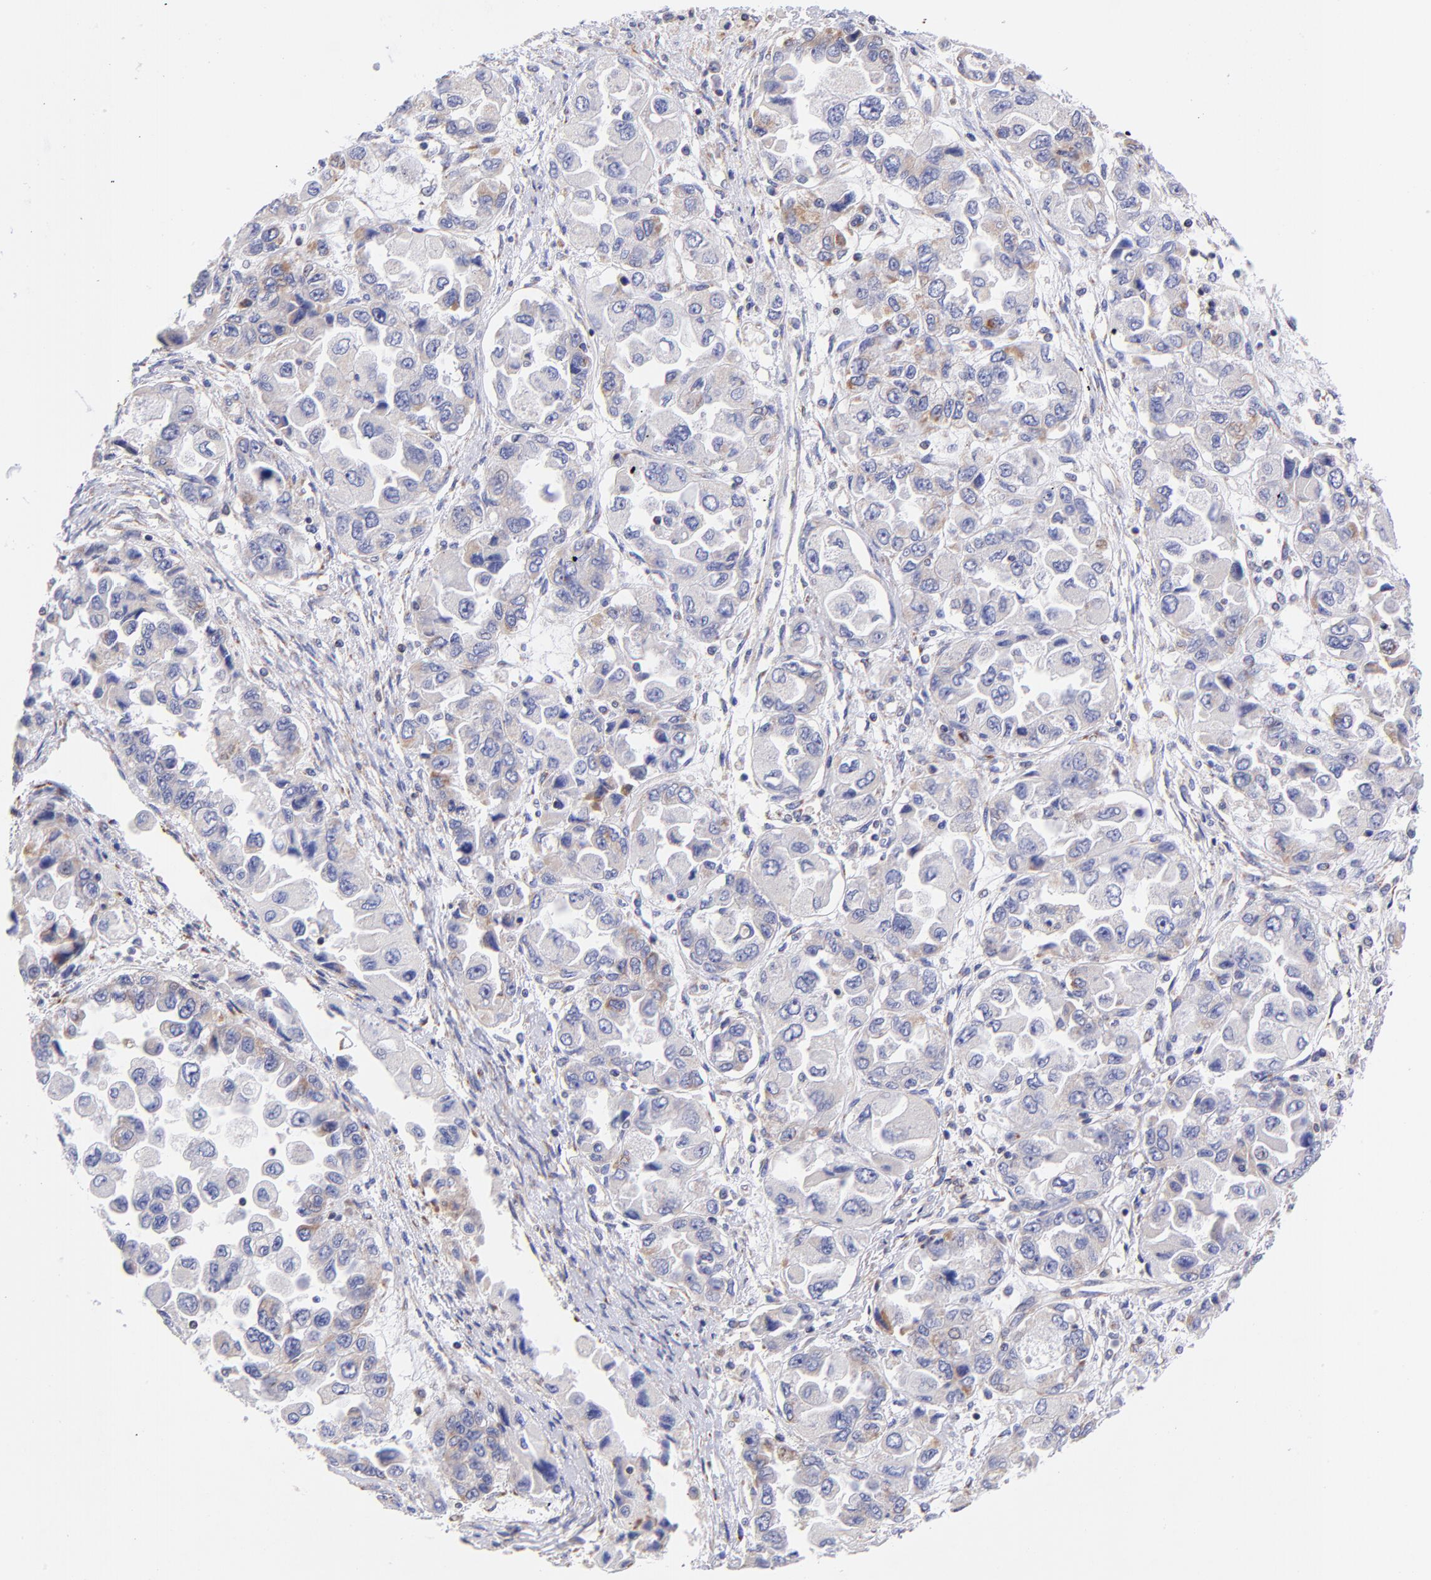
{"staining": {"intensity": "weak", "quantity": "<25%", "location": "cytoplasmic/membranous"}, "tissue": "ovarian cancer", "cell_type": "Tumor cells", "image_type": "cancer", "snomed": [{"axis": "morphology", "description": "Cystadenocarcinoma, serous, NOS"}, {"axis": "topography", "description": "Ovary"}], "caption": "Ovarian cancer was stained to show a protein in brown. There is no significant expression in tumor cells.", "gene": "NDUFB7", "patient": {"sex": "female", "age": 84}}